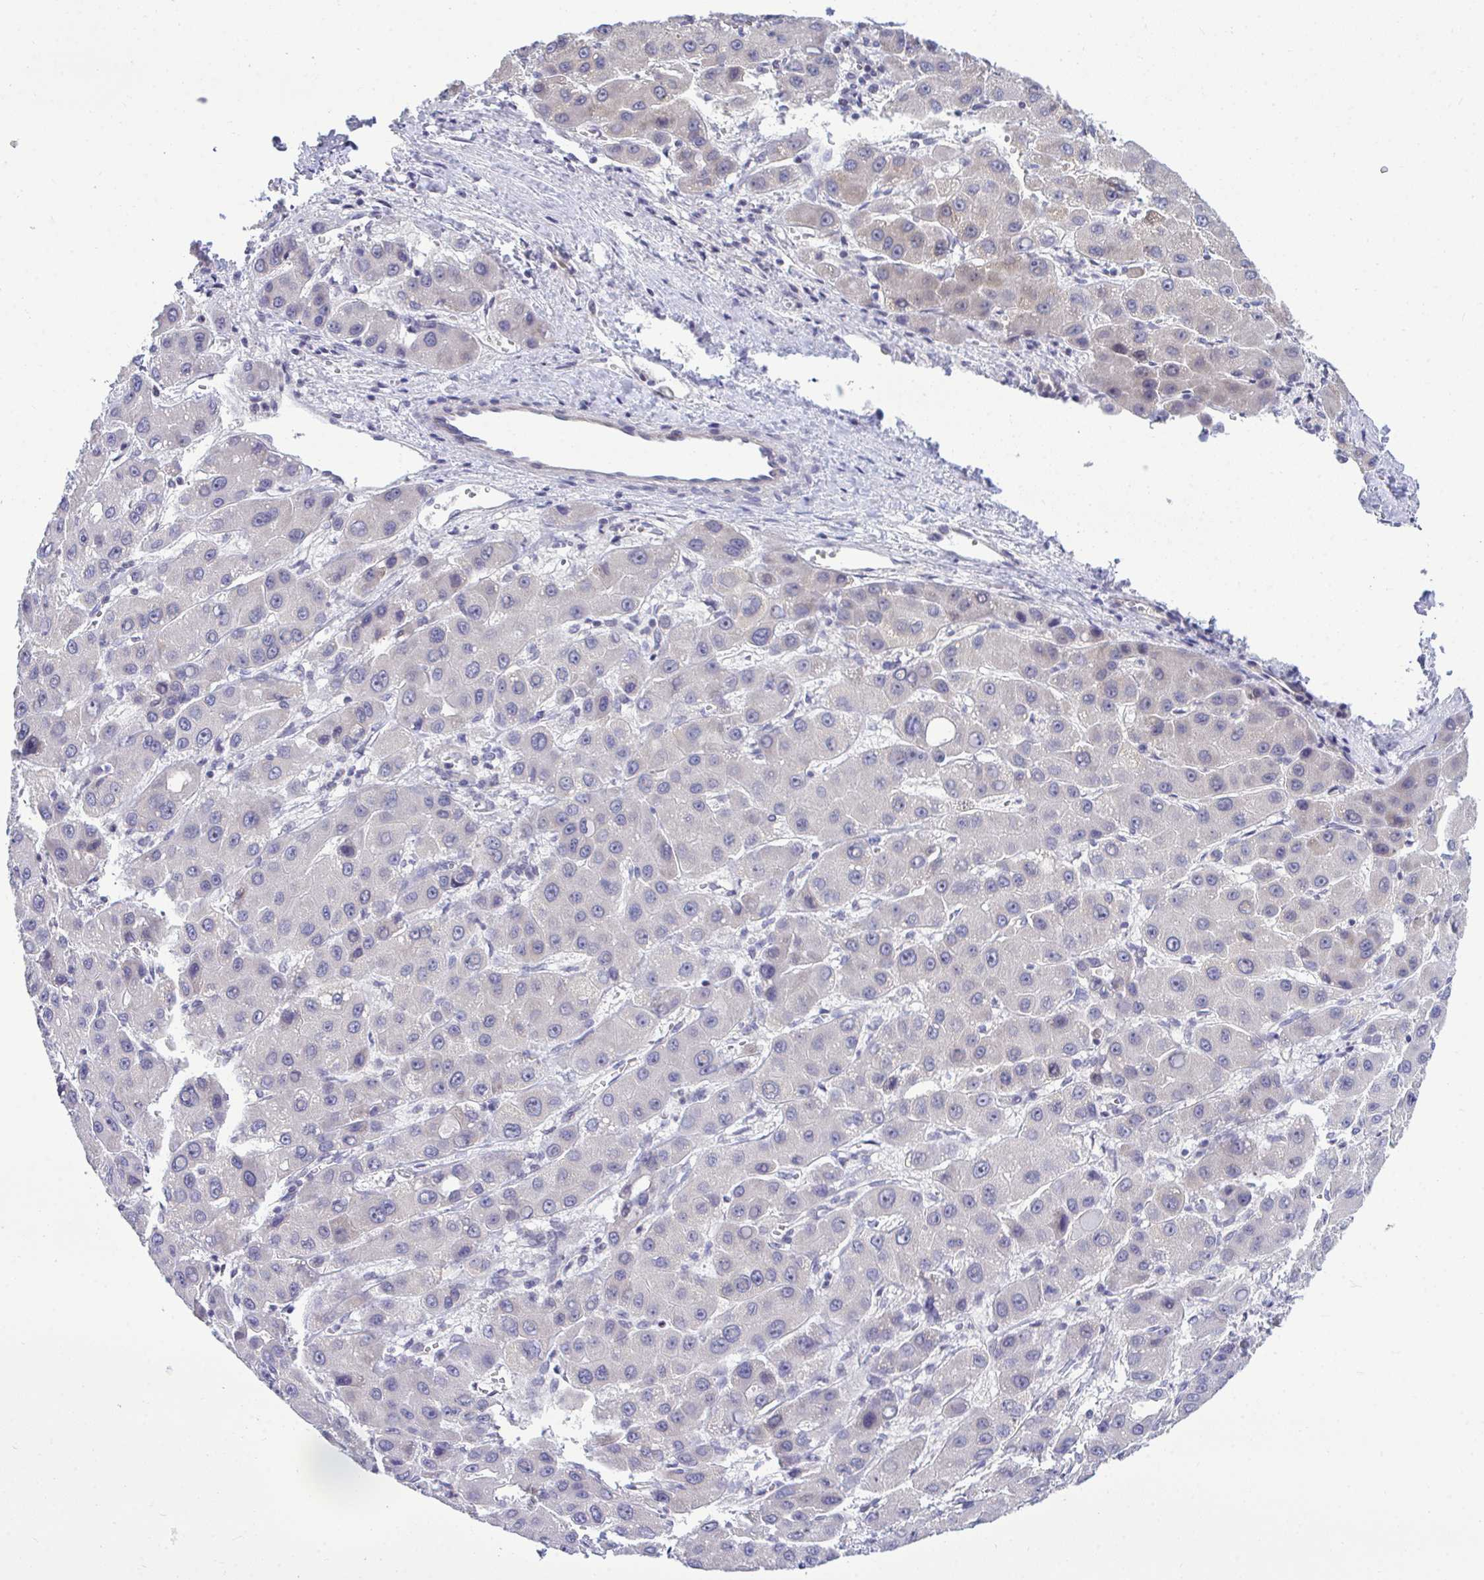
{"staining": {"intensity": "negative", "quantity": "none", "location": "none"}, "tissue": "liver cancer", "cell_type": "Tumor cells", "image_type": "cancer", "snomed": [{"axis": "morphology", "description": "Carcinoma, Hepatocellular, NOS"}, {"axis": "topography", "description": "Liver"}], "caption": "This is an immunohistochemistry (IHC) image of liver cancer. There is no positivity in tumor cells.", "gene": "PIGK", "patient": {"sex": "male", "age": 55}}